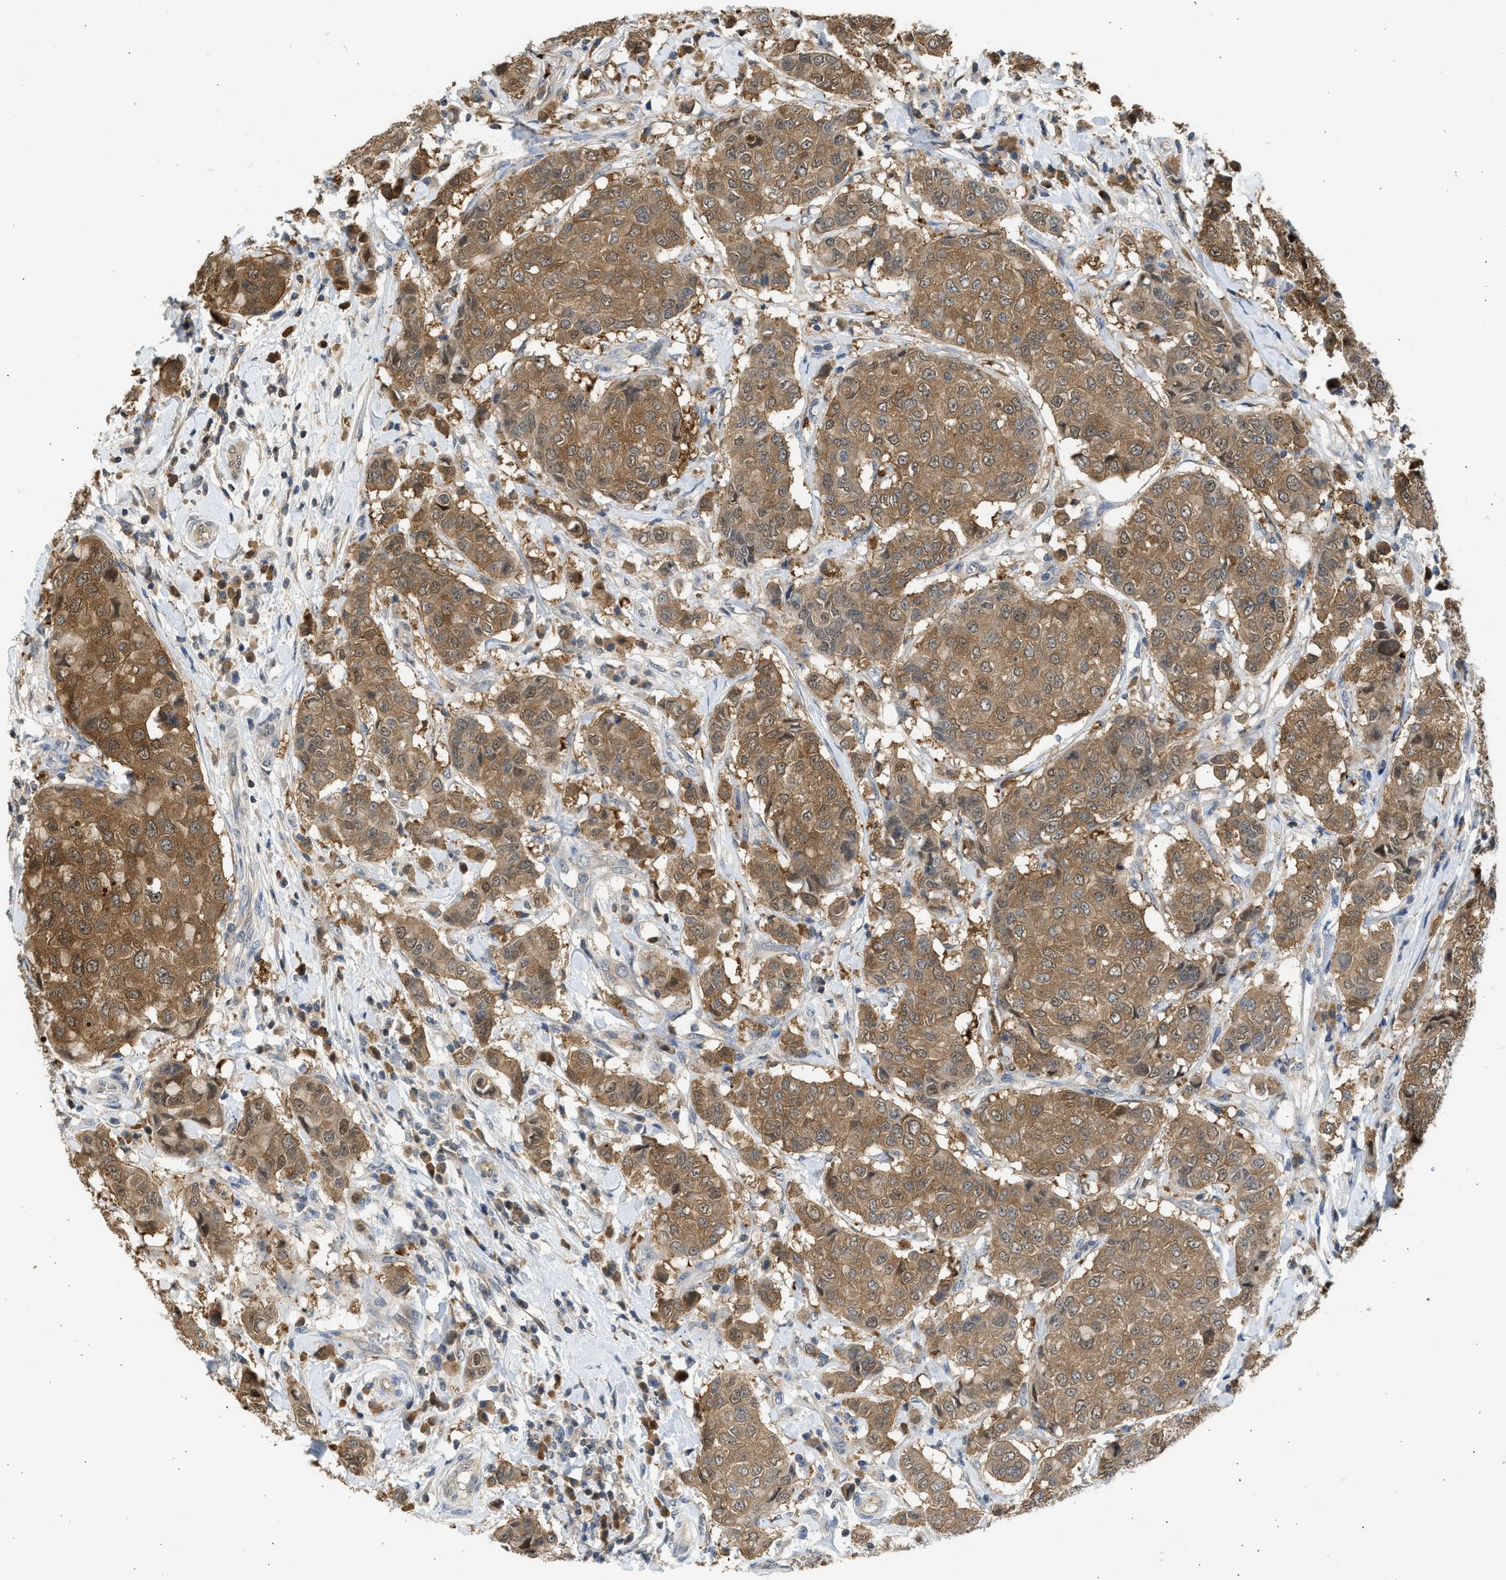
{"staining": {"intensity": "moderate", "quantity": ">75%", "location": "cytoplasmic/membranous"}, "tissue": "breast cancer", "cell_type": "Tumor cells", "image_type": "cancer", "snomed": [{"axis": "morphology", "description": "Duct carcinoma"}, {"axis": "topography", "description": "Breast"}], "caption": "Breast cancer (intraductal carcinoma) stained with DAB IHC exhibits medium levels of moderate cytoplasmic/membranous positivity in about >75% of tumor cells.", "gene": "MAPK7", "patient": {"sex": "female", "age": 27}}